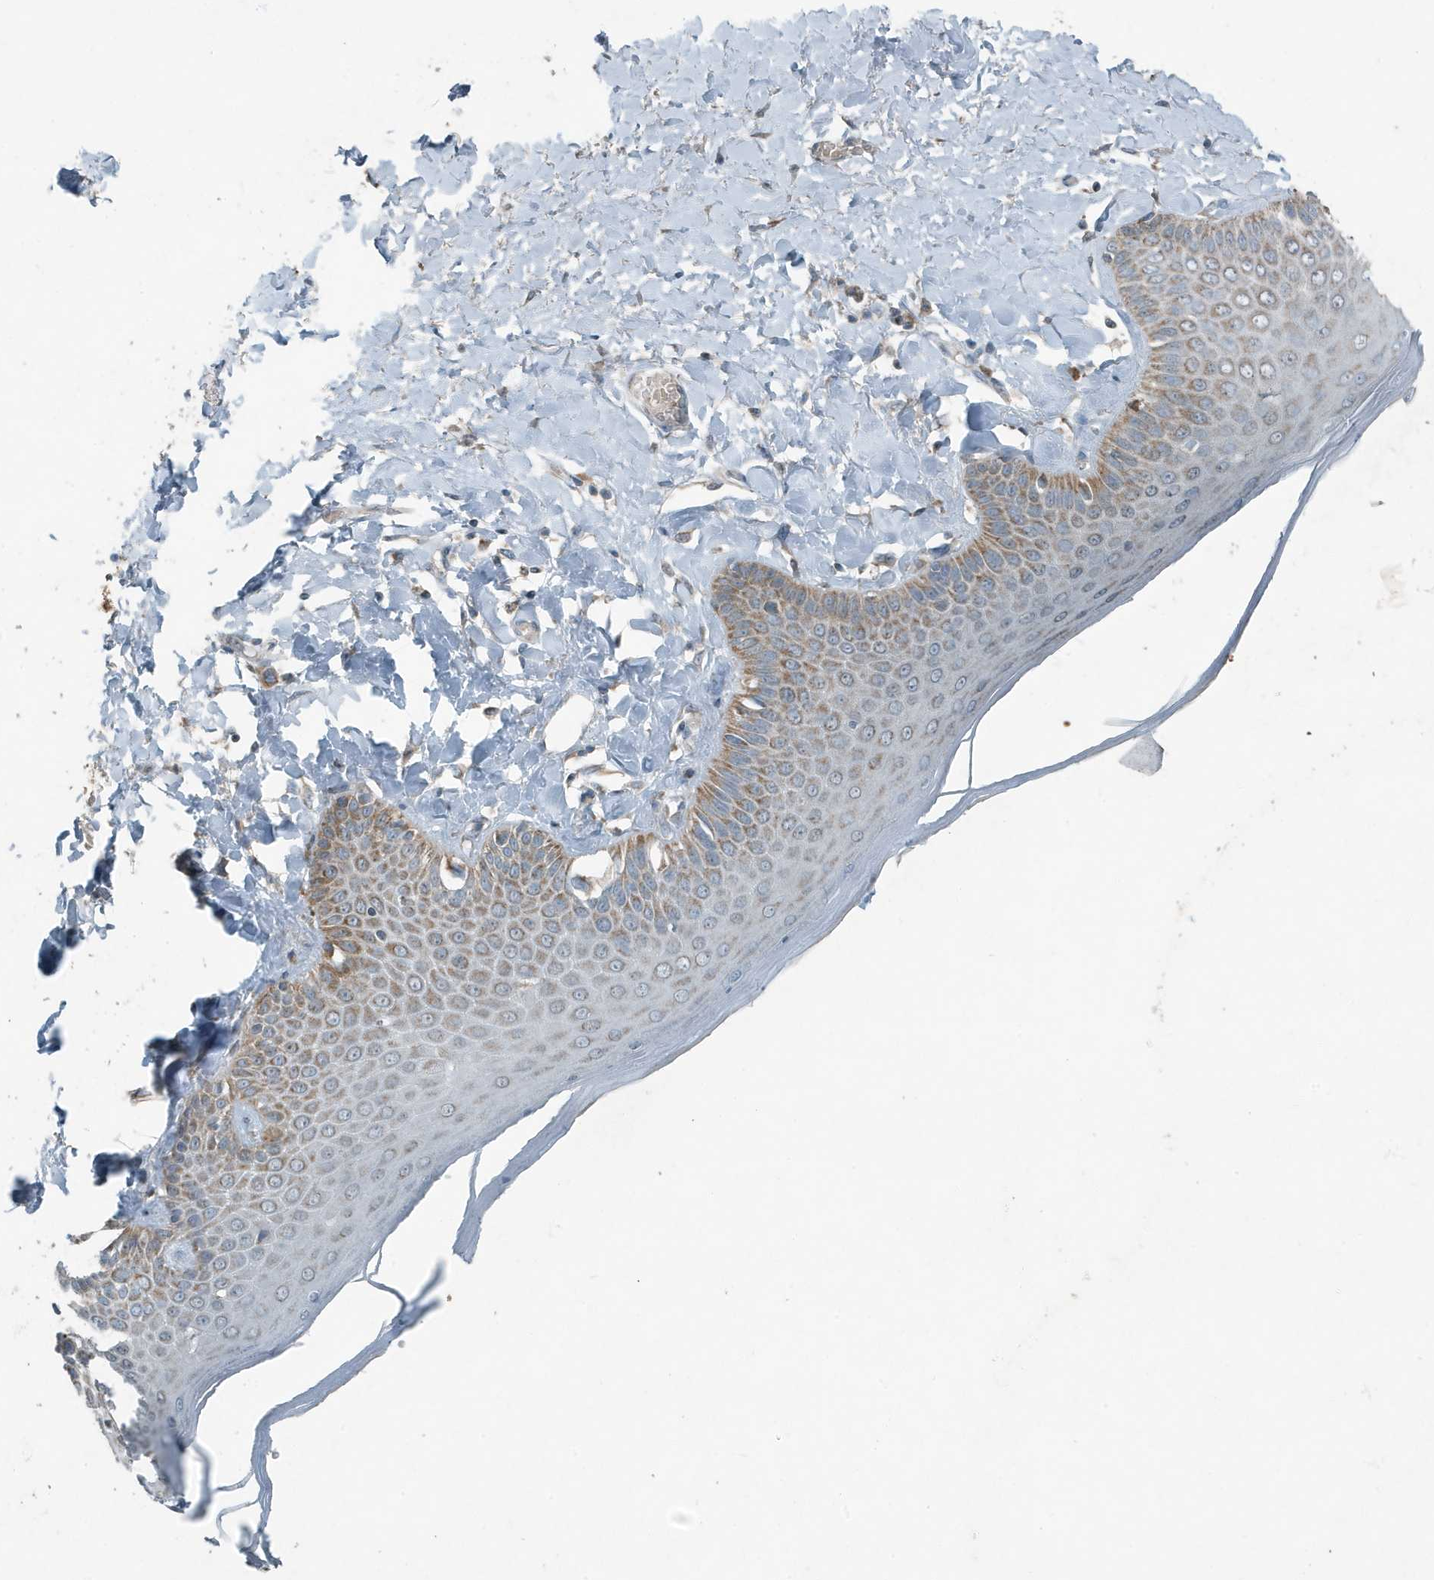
{"staining": {"intensity": "moderate", "quantity": ">75%", "location": "cytoplasmic/membranous"}, "tissue": "skin", "cell_type": "Epidermal cells", "image_type": "normal", "snomed": [{"axis": "morphology", "description": "Normal tissue, NOS"}, {"axis": "topography", "description": "Anal"}], "caption": "Protein expression analysis of unremarkable skin demonstrates moderate cytoplasmic/membranous positivity in approximately >75% of epidermal cells. Nuclei are stained in blue.", "gene": "MT", "patient": {"sex": "male", "age": 69}}